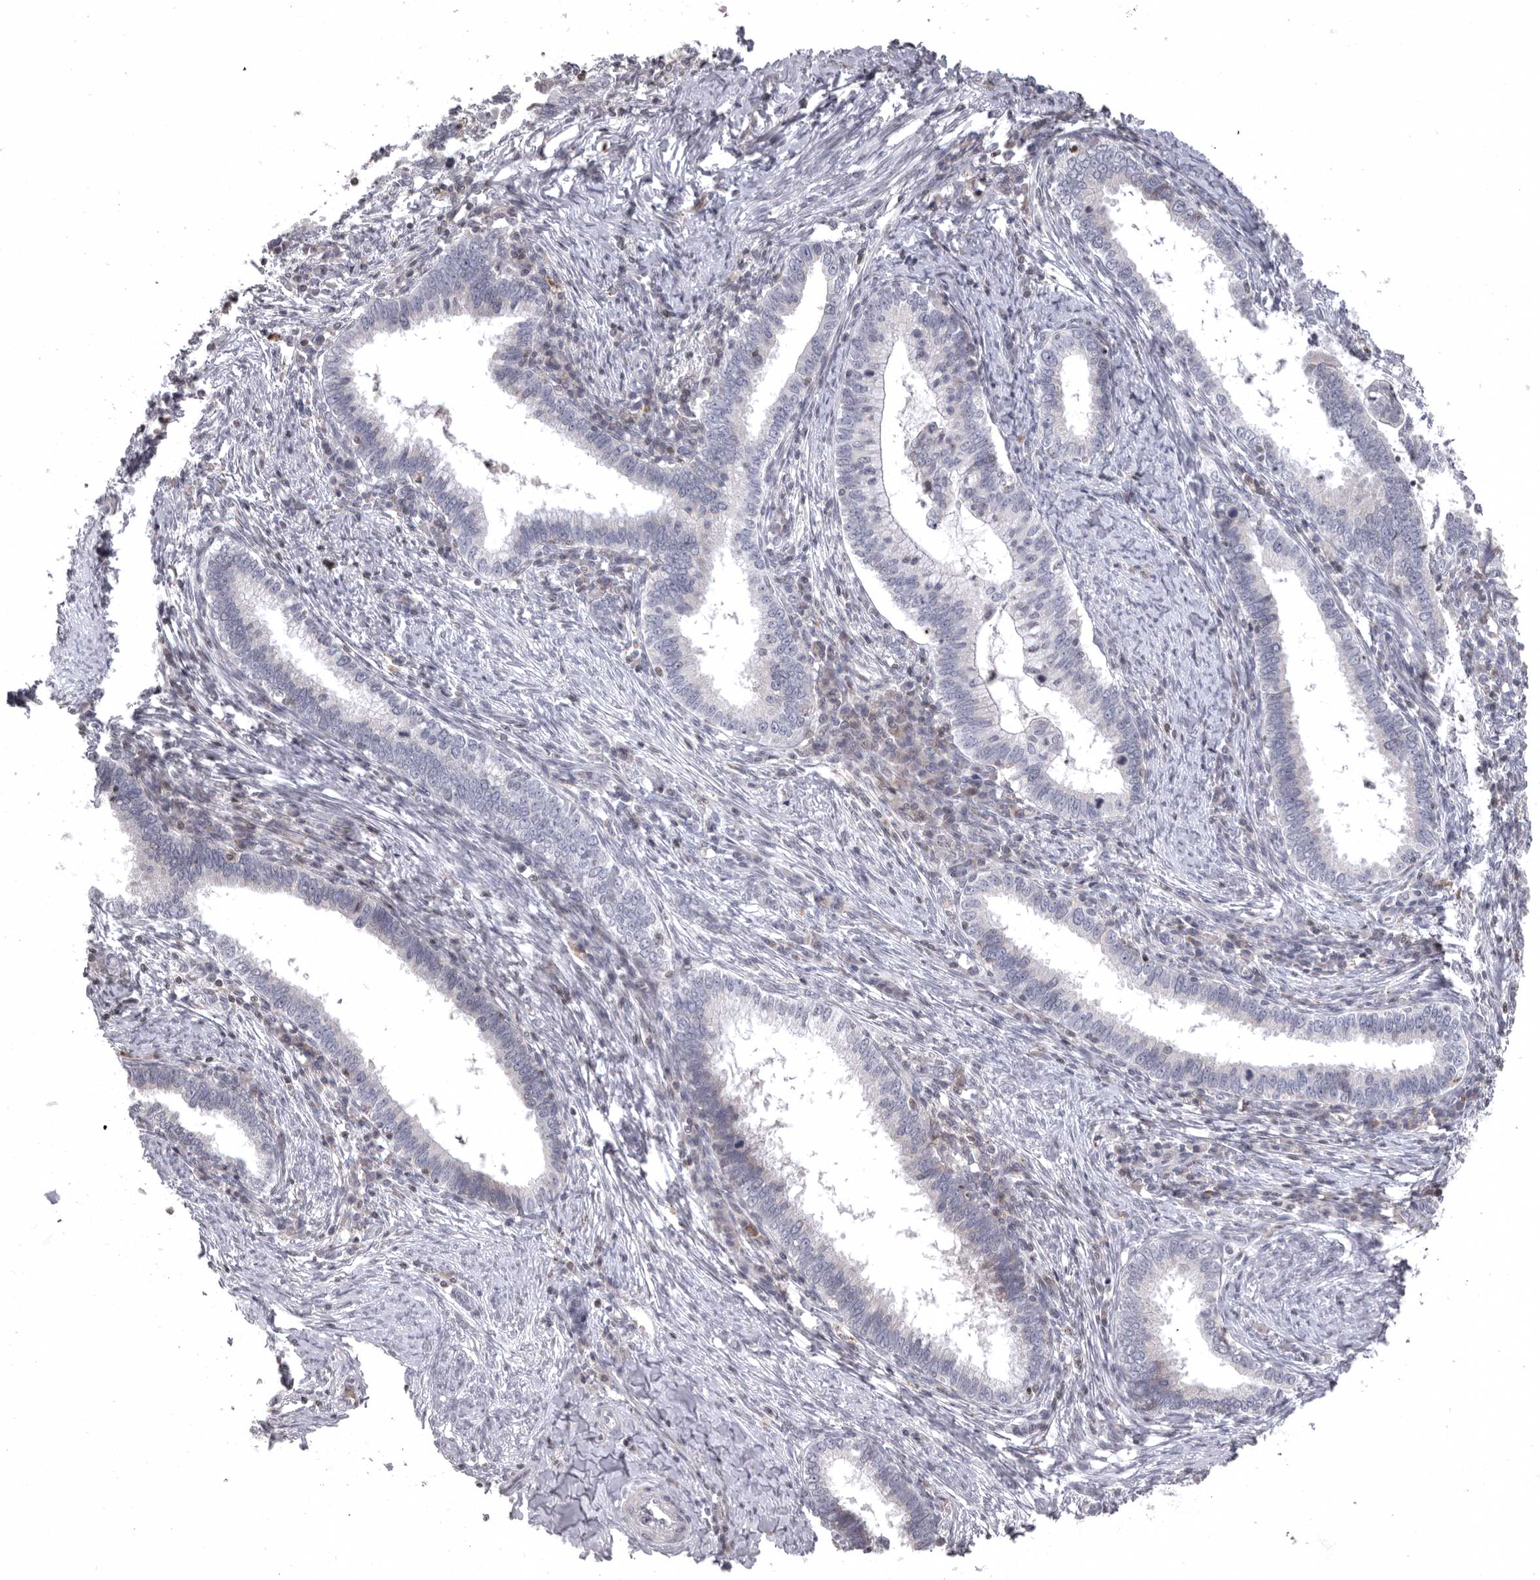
{"staining": {"intensity": "weak", "quantity": "<25%", "location": "nuclear"}, "tissue": "cervical cancer", "cell_type": "Tumor cells", "image_type": "cancer", "snomed": [{"axis": "morphology", "description": "Adenocarcinoma, NOS"}, {"axis": "topography", "description": "Cervix"}], "caption": "An IHC photomicrograph of cervical adenocarcinoma is shown. There is no staining in tumor cells of cervical adenocarcinoma.", "gene": "AZIN1", "patient": {"sex": "female", "age": 36}}